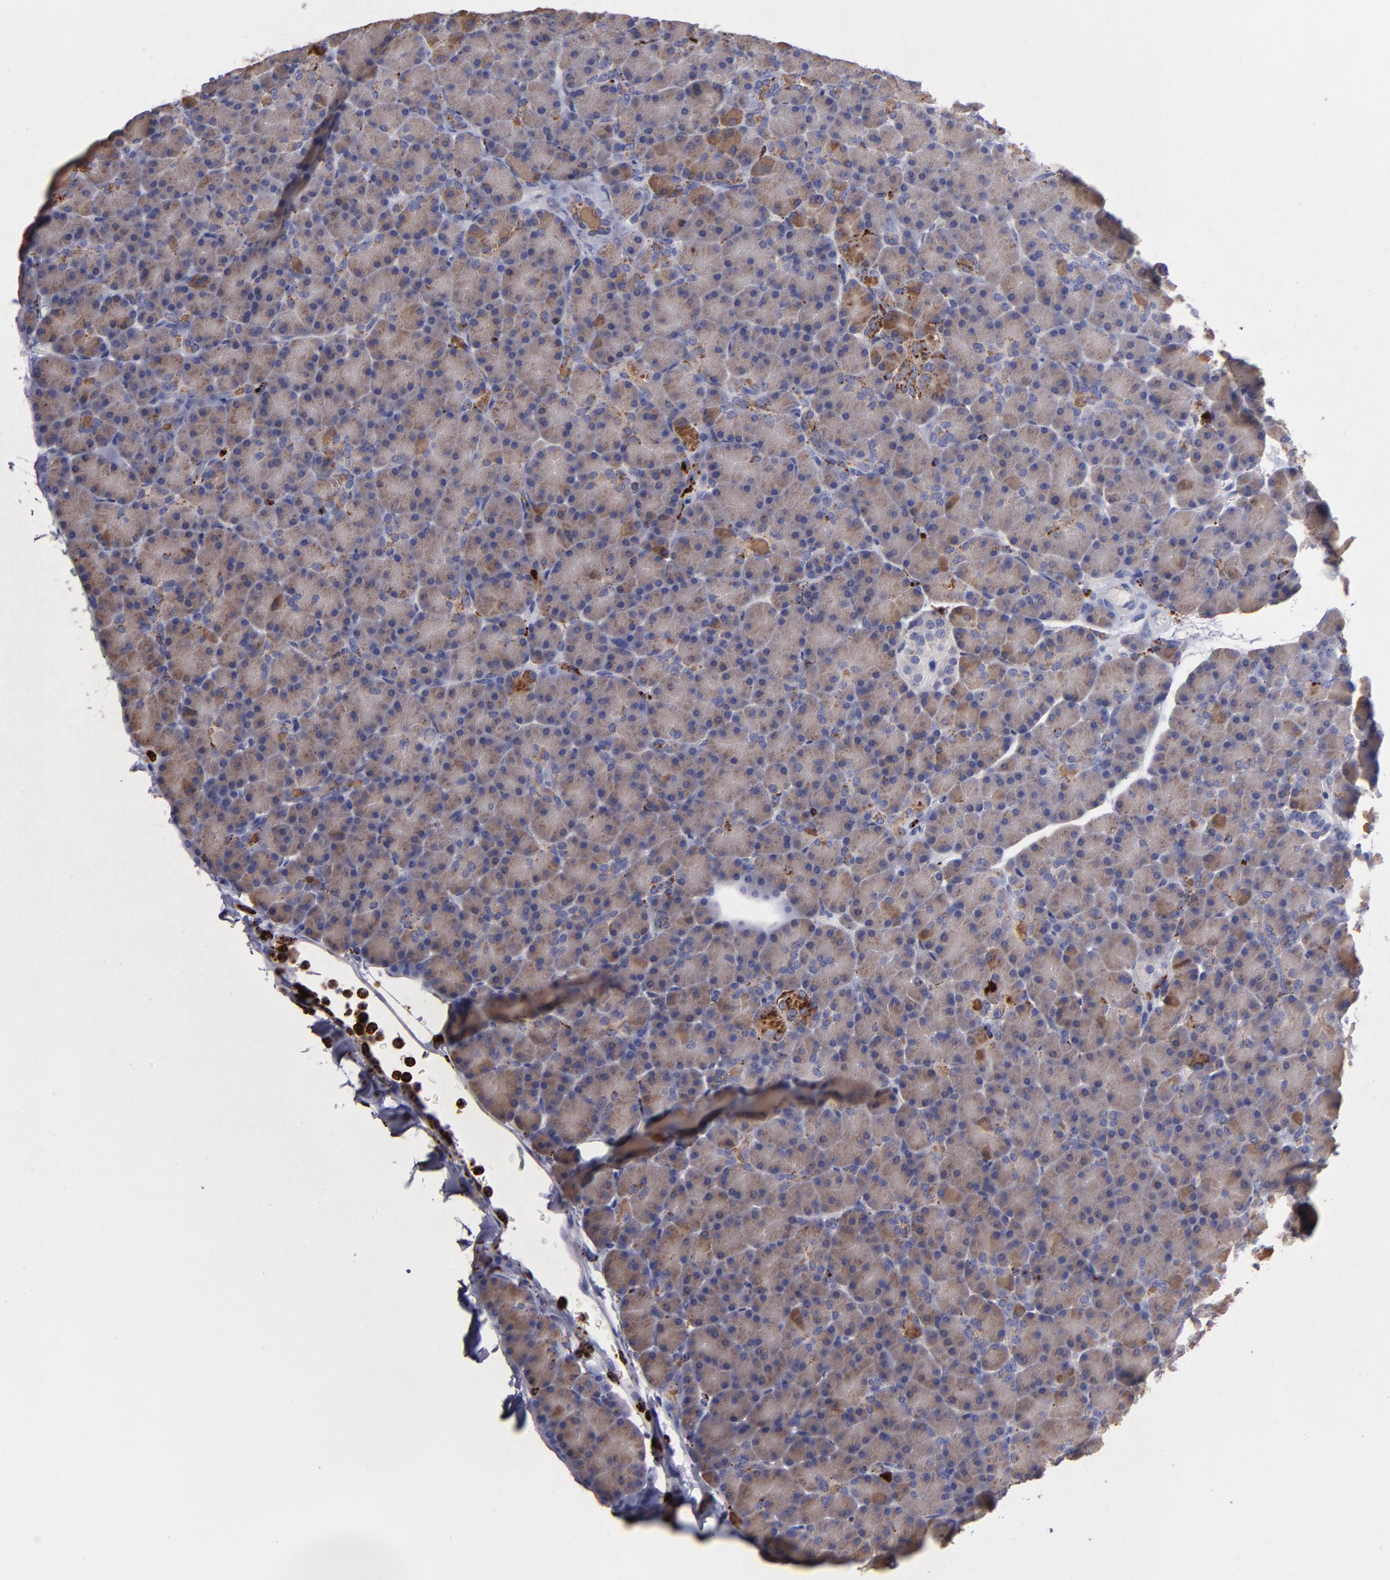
{"staining": {"intensity": "moderate", "quantity": ">75%", "location": "cytoplasmic/membranous"}, "tissue": "pancreas", "cell_type": "Exocrine glandular cells", "image_type": "normal", "snomed": [{"axis": "morphology", "description": "Normal tissue, NOS"}, {"axis": "topography", "description": "Pancreas"}], "caption": "Protein staining displays moderate cytoplasmic/membranous expression in about >75% of exocrine glandular cells in benign pancreas.", "gene": "CTSS", "patient": {"sex": "female", "age": 43}}